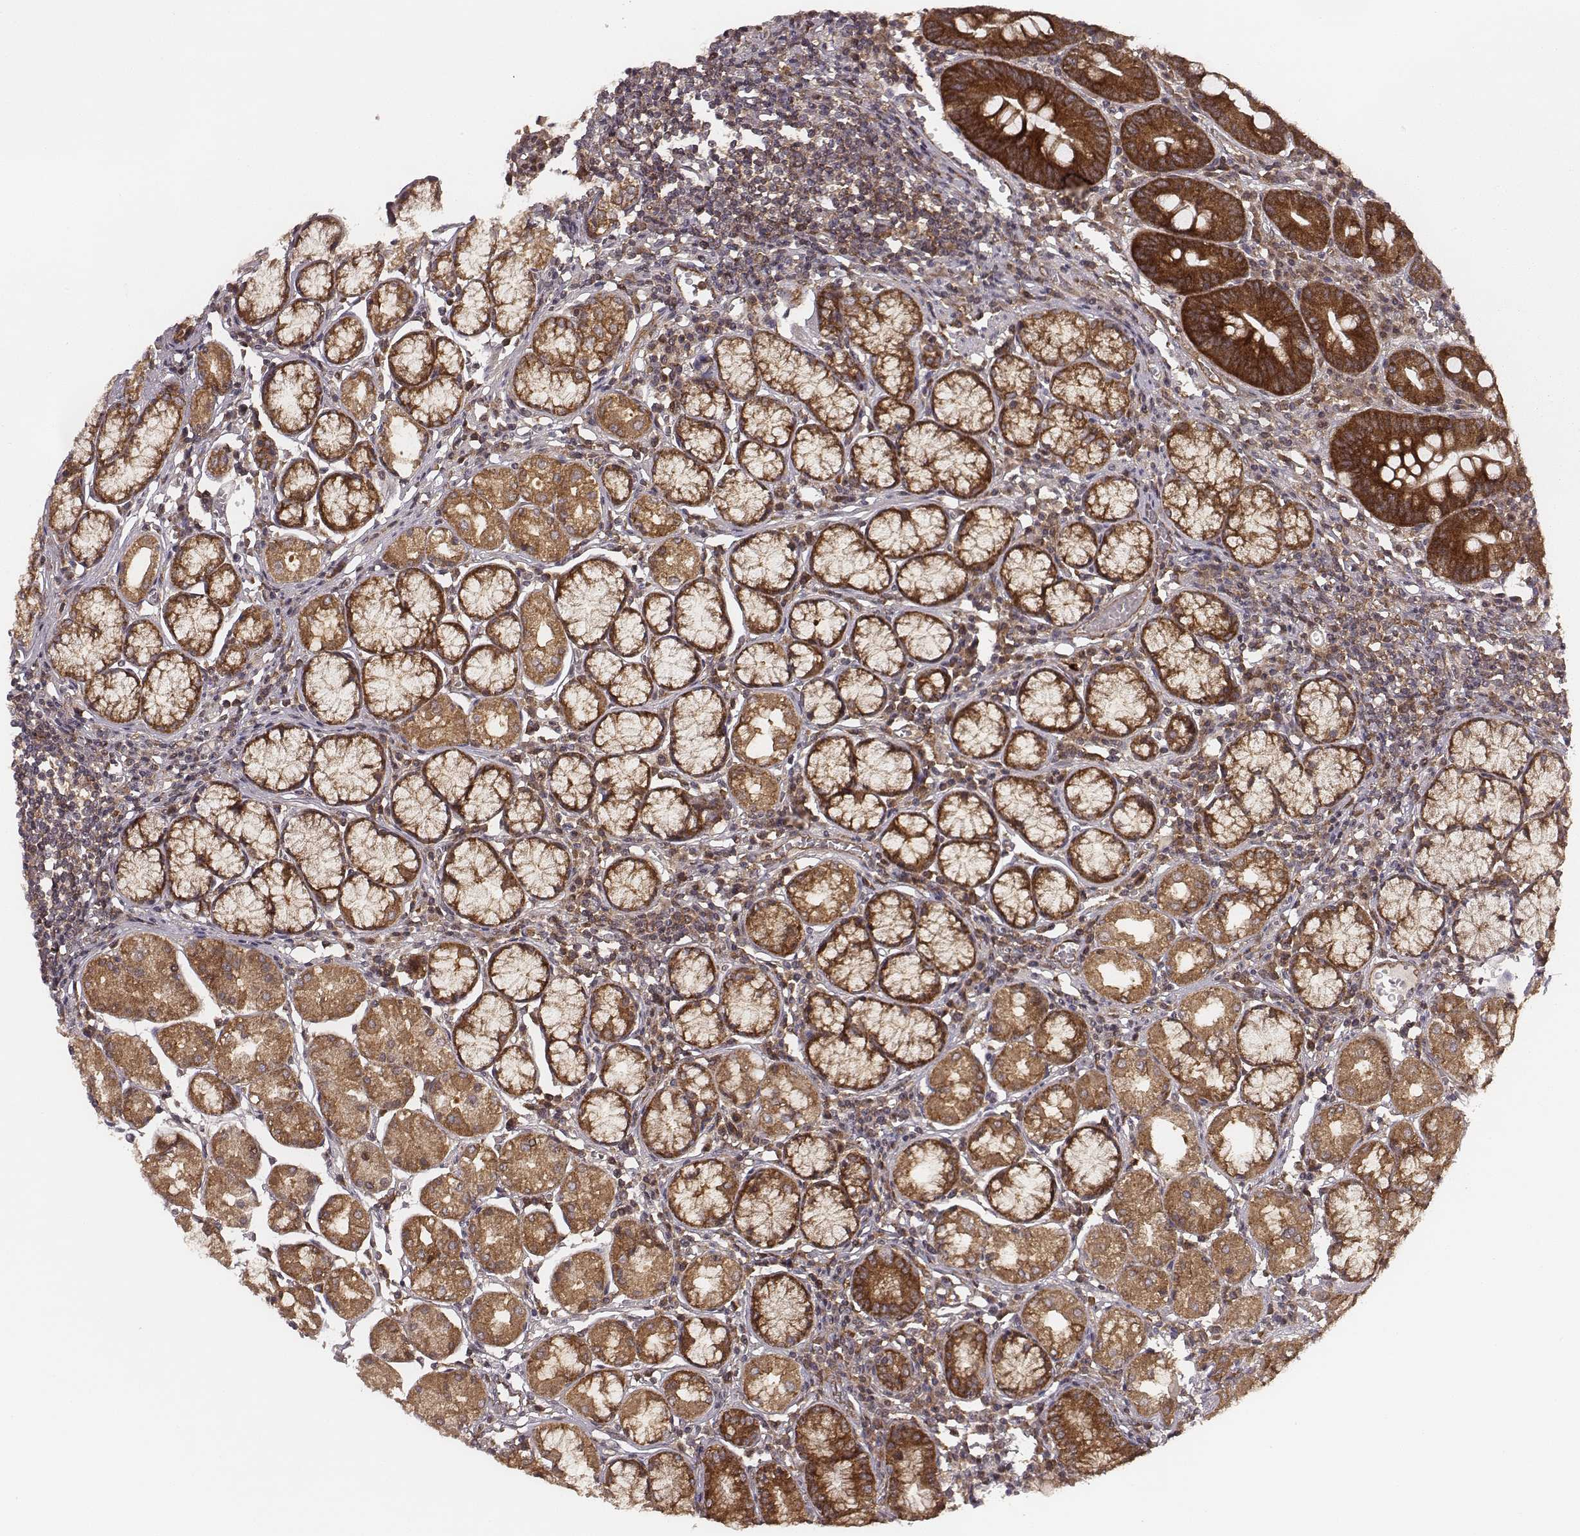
{"staining": {"intensity": "strong", "quantity": "25%-75%", "location": "cytoplasmic/membranous"}, "tissue": "stomach", "cell_type": "Glandular cells", "image_type": "normal", "snomed": [{"axis": "morphology", "description": "Normal tissue, NOS"}, {"axis": "topography", "description": "Stomach"}], "caption": "Immunohistochemistry (DAB) staining of benign stomach demonstrates strong cytoplasmic/membranous protein positivity in about 25%-75% of glandular cells. The staining was performed using DAB (3,3'-diaminobenzidine) to visualize the protein expression in brown, while the nuclei were stained in blue with hematoxylin (Magnification: 20x).", "gene": "VPS26A", "patient": {"sex": "male", "age": 55}}